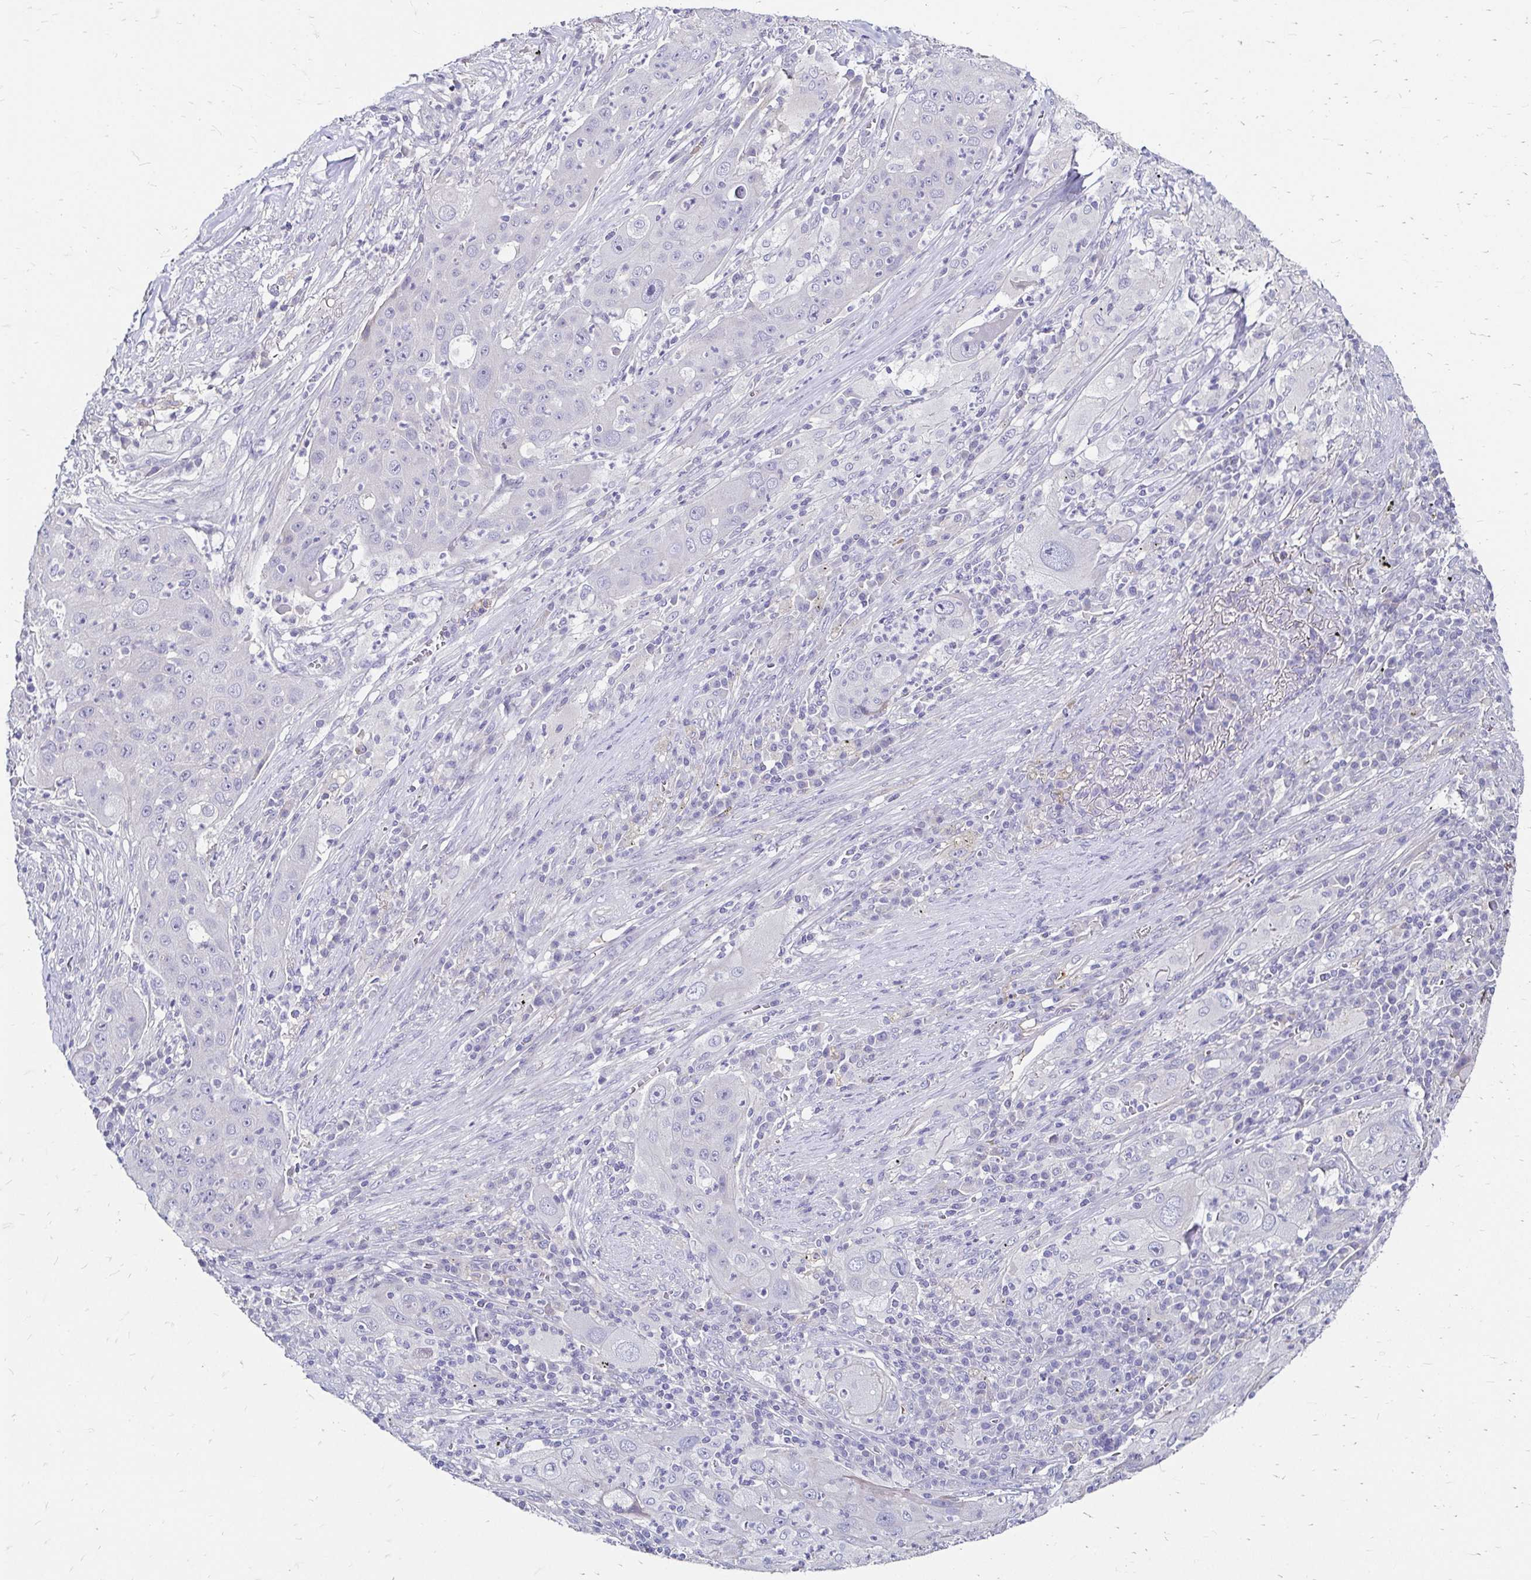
{"staining": {"intensity": "negative", "quantity": "none", "location": "none"}, "tissue": "lung cancer", "cell_type": "Tumor cells", "image_type": "cancer", "snomed": [{"axis": "morphology", "description": "Squamous cell carcinoma, NOS"}, {"axis": "topography", "description": "Lung"}], "caption": "Immunohistochemistry of lung cancer (squamous cell carcinoma) shows no positivity in tumor cells.", "gene": "SCG3", "patient": {"sex": "female", "age": 59}}